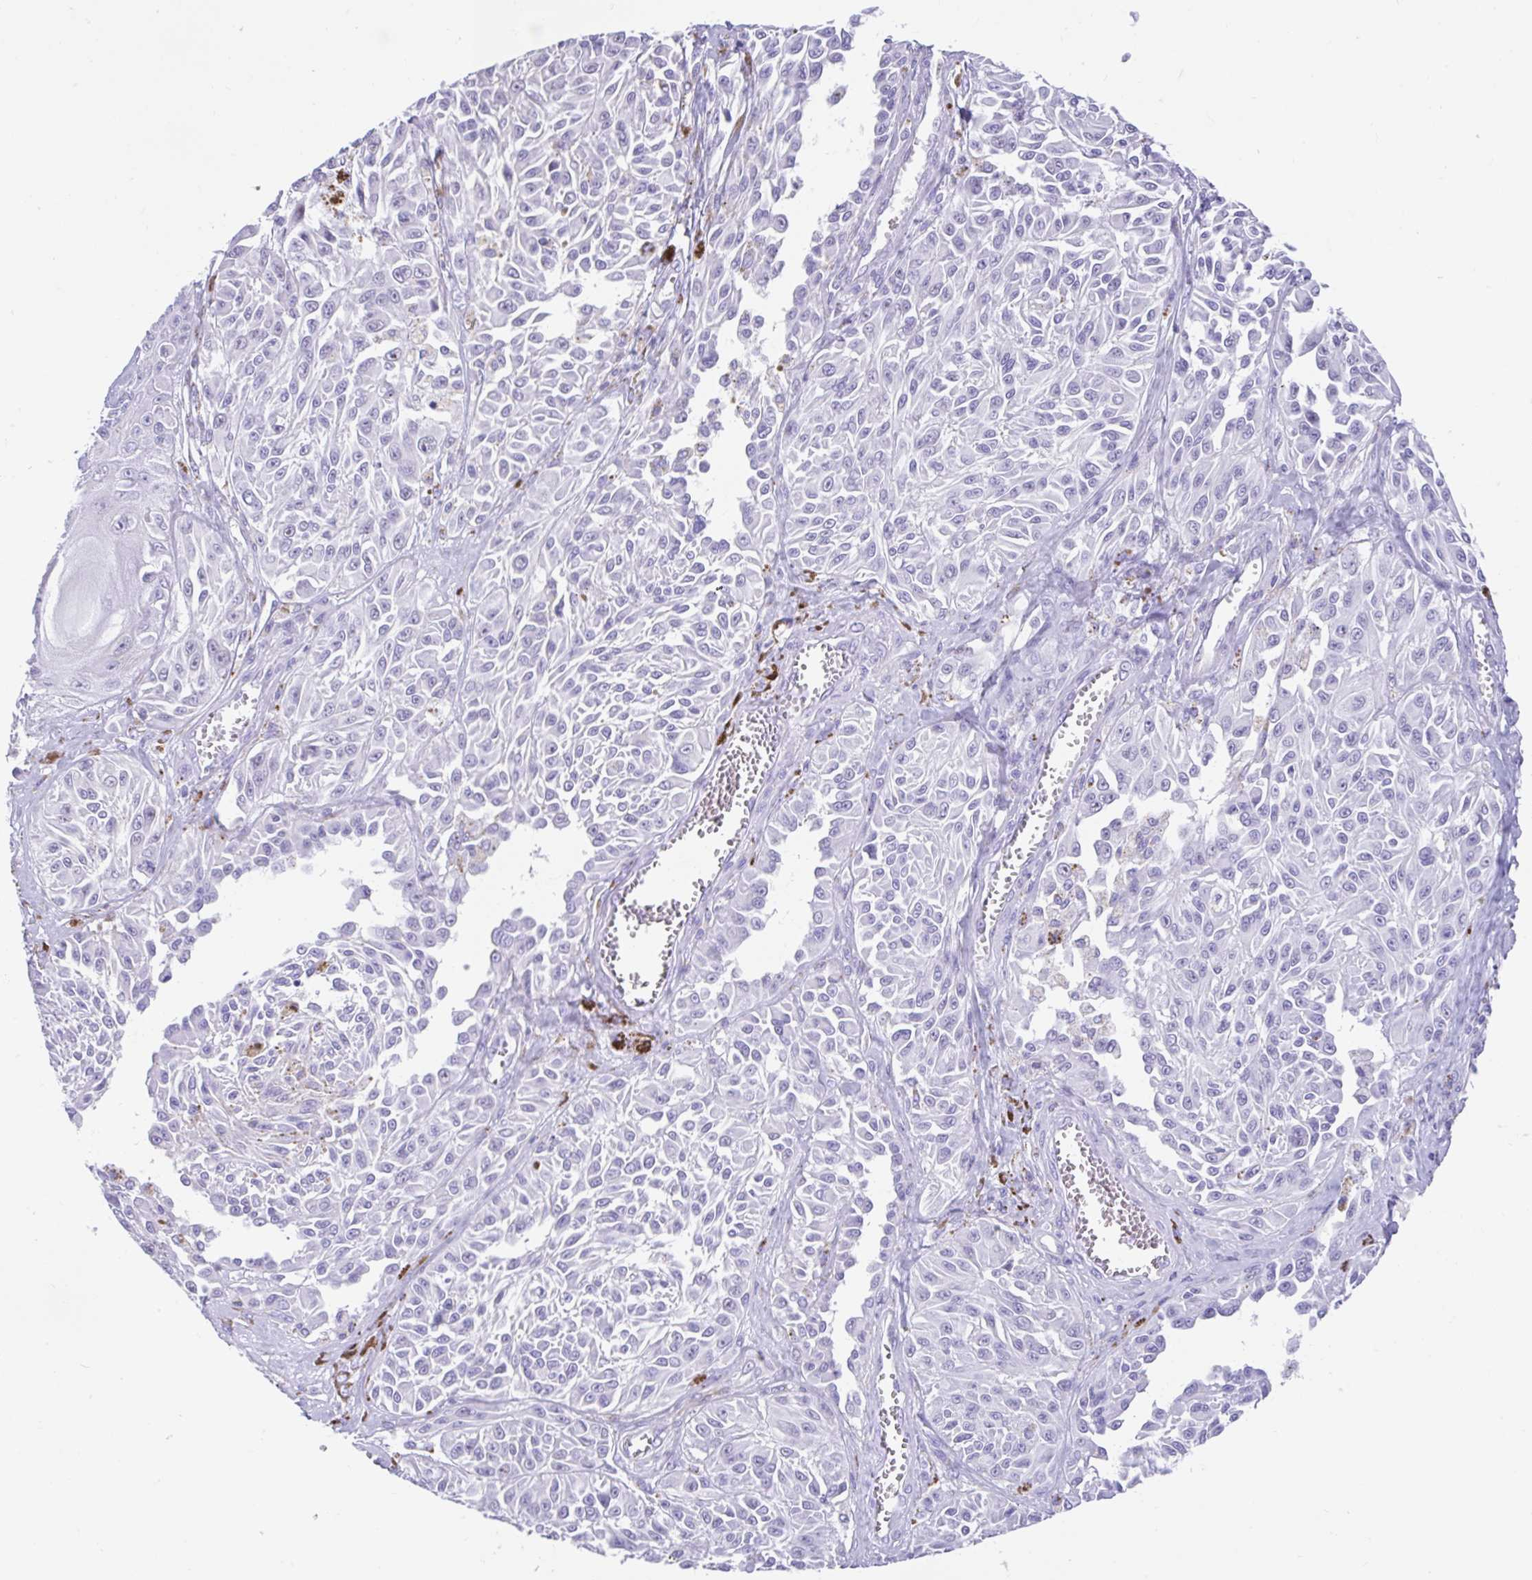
{"staining": {"intensity": "negative", "quantity": "none", "location": "none"}, "tissue": "melanoma", "cell_type": "Tumor cells", "image_type": "cancer", "snomed": [{"axis": "morphology", "description": "Malignant melanoma, NOS"}, {"axis": "topography", "description": "Skin"}], "caption": "A high-resolution image shows immunohistochemistry (IHC) staining of melanoma, which shows no significant positivity in tumor cells. Brightfield microscopy of IHC stained with DAB (3,3'-diaminobenzidine) (brown) and hematoxylin (blue), captured at high magnification.", "gene": "FAM107A", "patient": {"sex": "male", "age": 94}}